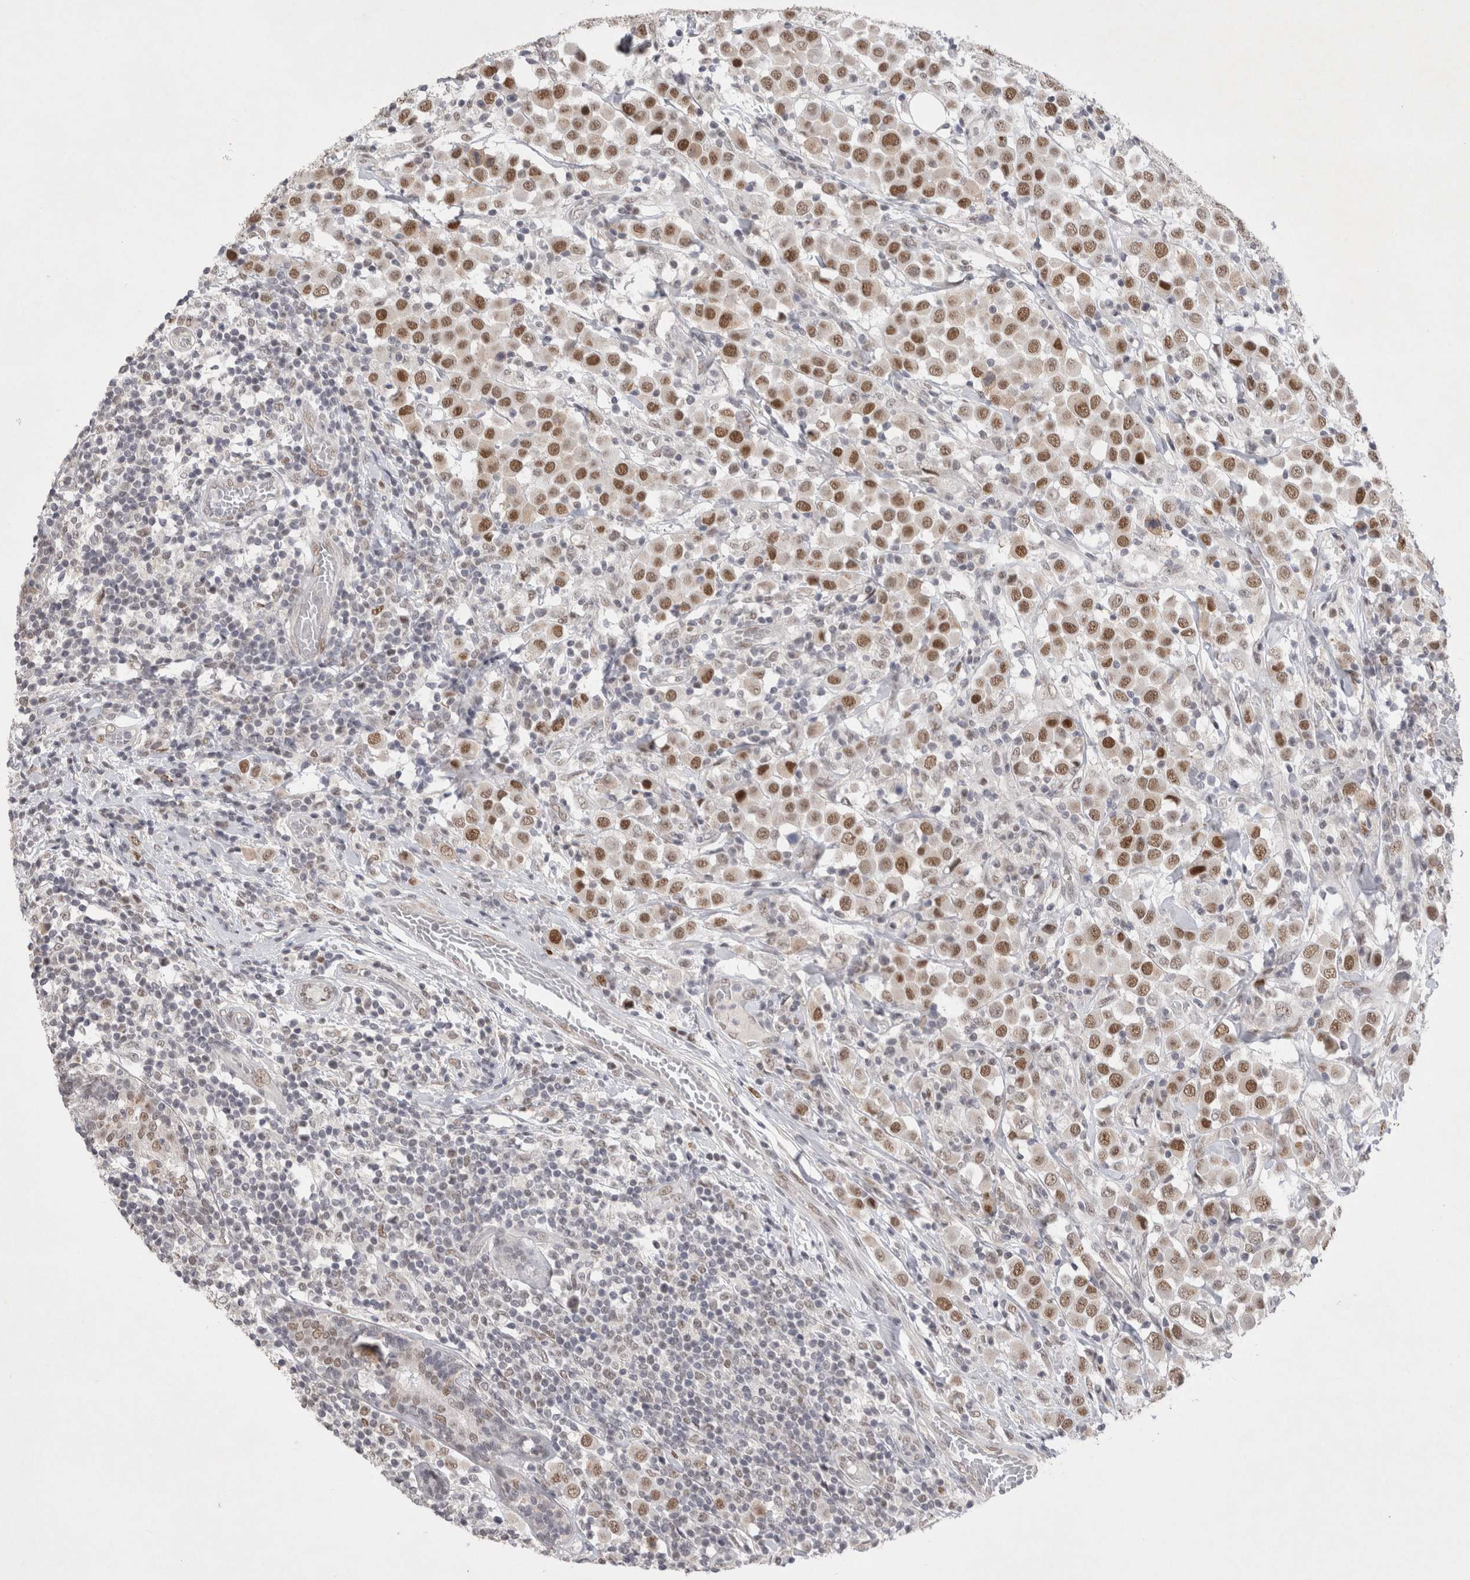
{"staining": {"intensity": "moderate", "quantity": ">75%", "location": "nuclear"}, "tissue": "breast cancer", "cell_type": "Tumor cells", "image_type": "cancer", "snomed": [{"axis": "morphology", "description": "Duct carcinoma"}, {"axis": "topography", "description": "Breast"}], "caption": "The histopathology image exhibits staining of breast cancer, revealing moderate nuclear protein positivity (brown color) within tumor cells. (brown staining indicates protein expression, while blue staining denotes nuclei).", "gene": "RECQL4", "patient": {"sex": "female", "age": 61}}